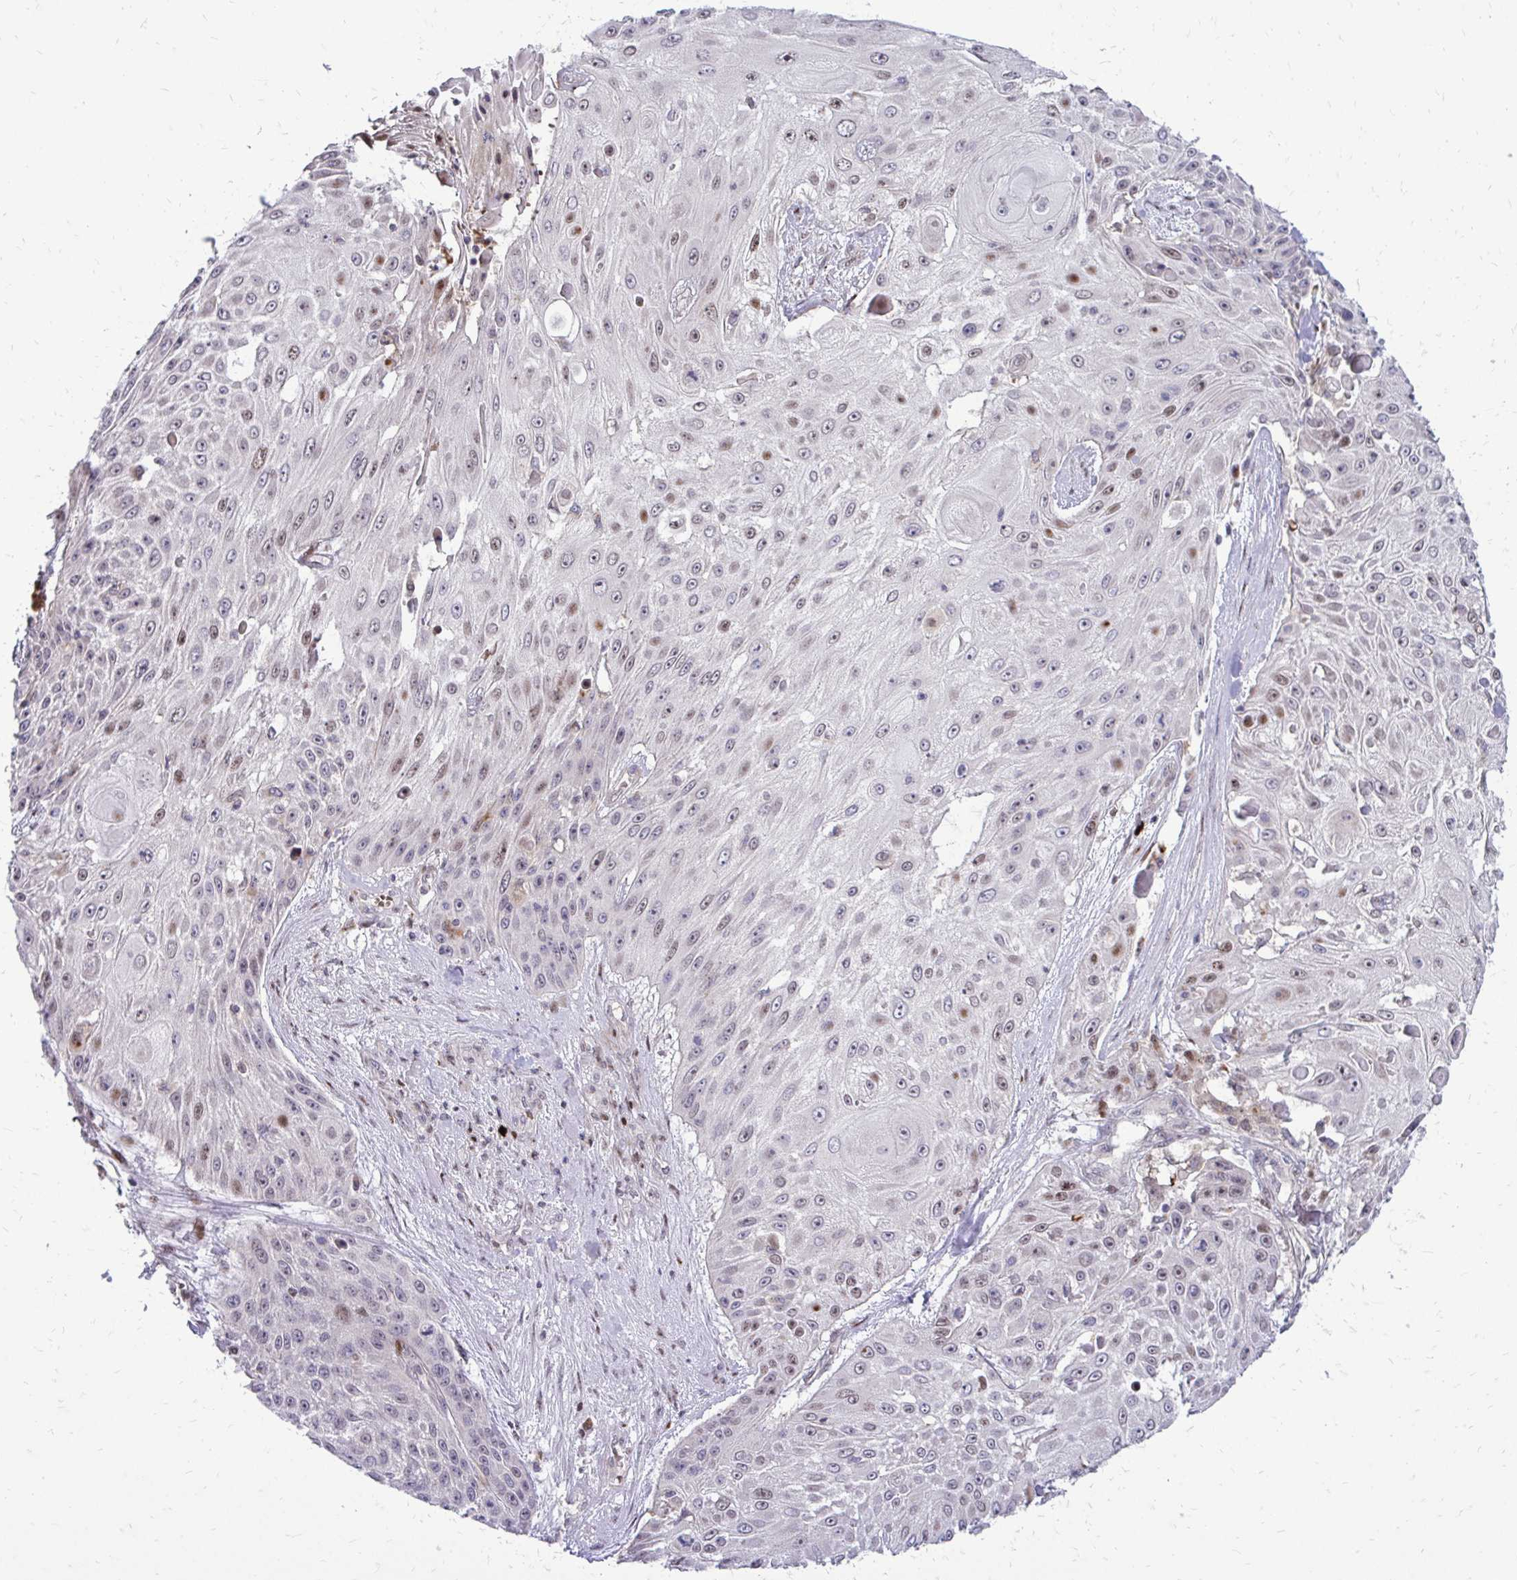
{"staining": {"intensity": "strong", "quantity": "25%-75%", "location": "nuclear"}, "tissue": "skin cancer", "cell_type": "Tumor cells", "image_type": "cancer", "snomed": [{"axis": "morphology", "description": "Squamous cell carcinoma, NOS"}, {"axis": "topography", "description": "Skin"}], "caption": "A histopathology image of human squamous cell carcinoma (skin) stained for a protein reveals strong nuclear brown staining in tumor cells. Immunohistochemistry (ihc) stains the protein of interest in brown and the nuclei are stained blue.", "gene": "PPDPFL", "patient": {"sex": "female", "age": 86}}